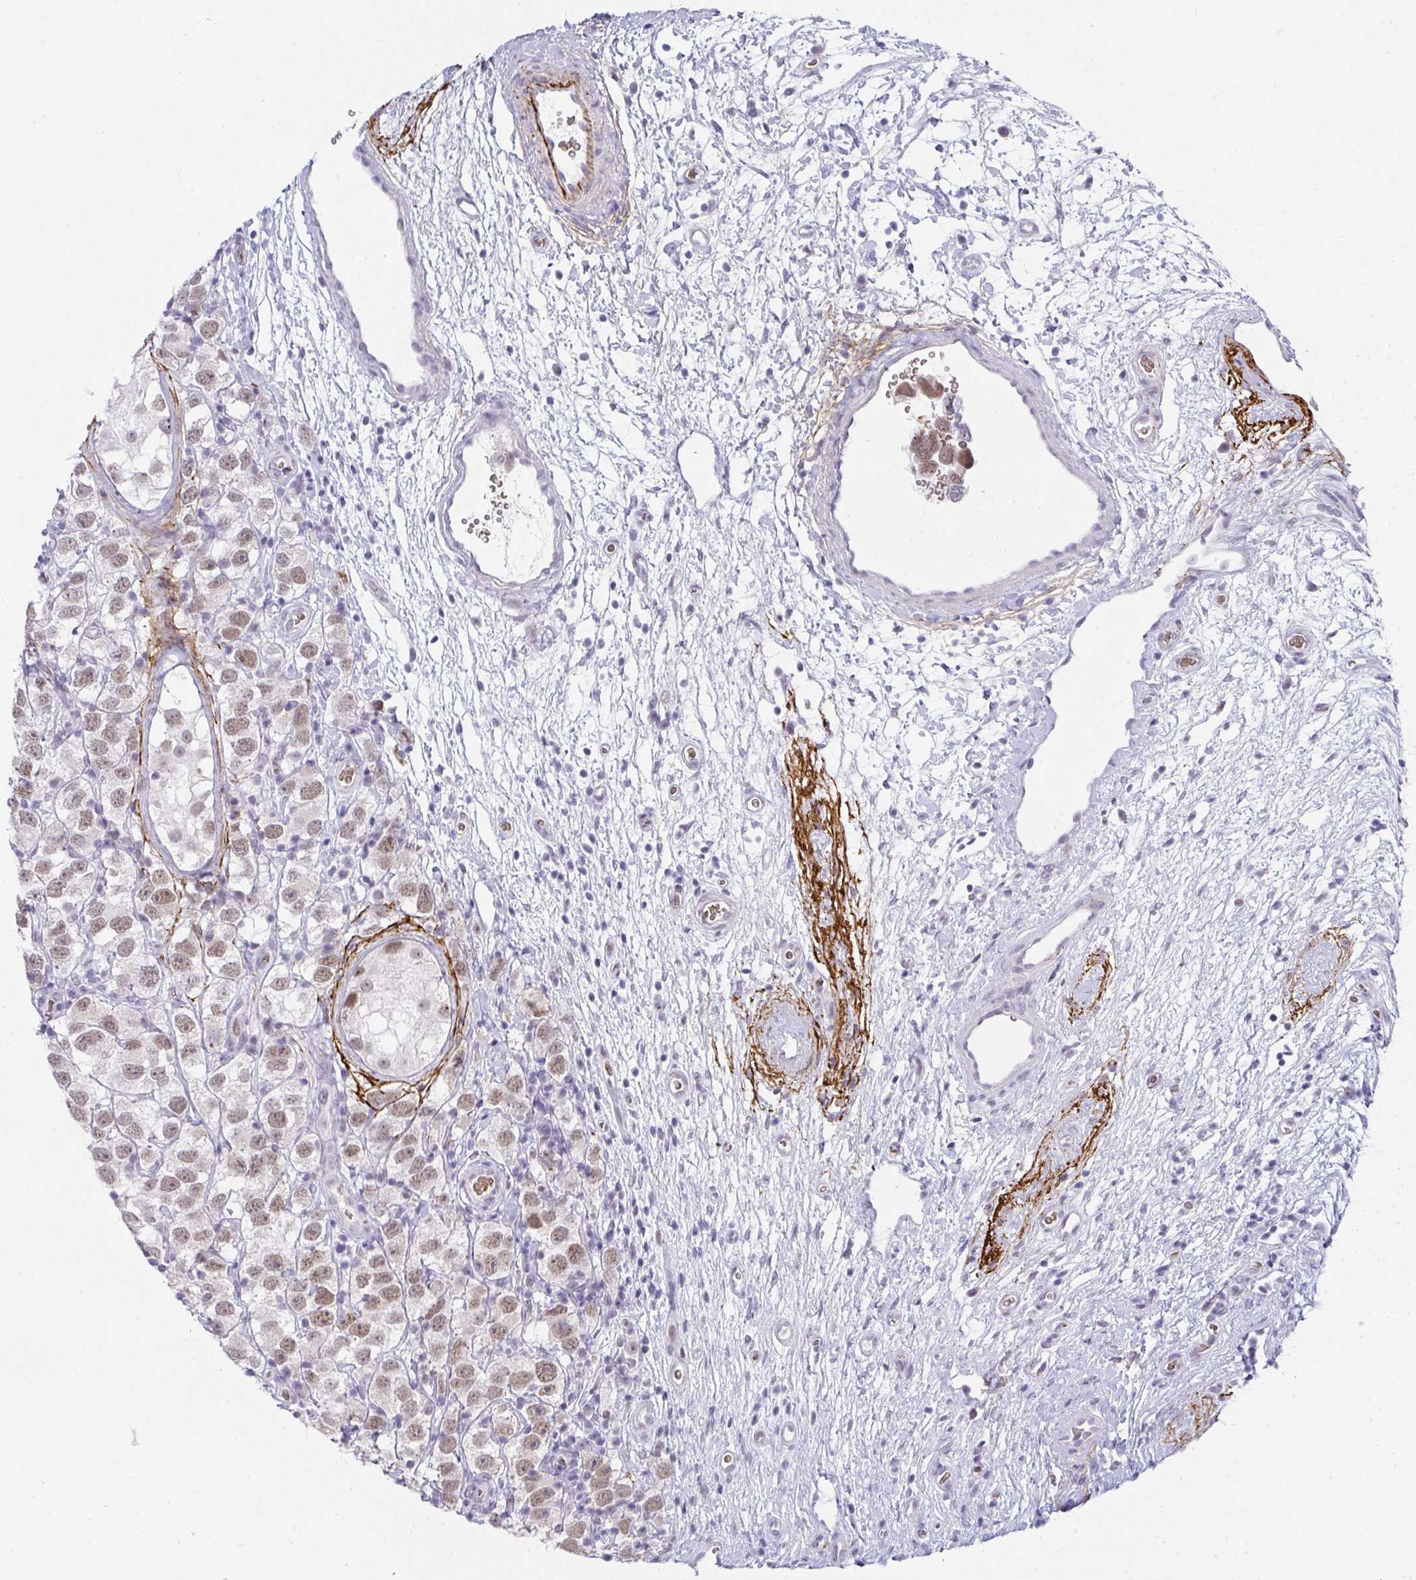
{"staining": {"intensity": "moderate", "quantity": ">75%", "location": "nuclear"}, "tissue": "testis cancer", "cell_type": "Tumor cells", "image_type": "cancer", "snomed": [{"axis": "morphology", "description": "Seminoma, NOS"}, {"axis": "topography", "description": "Testis"}], "caption": "Tumor cells display moderate nuclear positivity in approximately >75% of cells in testis cancer (seminoma). The staining was performed using DAB (3,3'-diaminobenzidine) to visualize the protein expression in brown, while the nuclei were stained in blue with hematoxylin (Magnification: 20x).", "gene": "TNMD", "patient": {"sex": "male", "age": 26}}